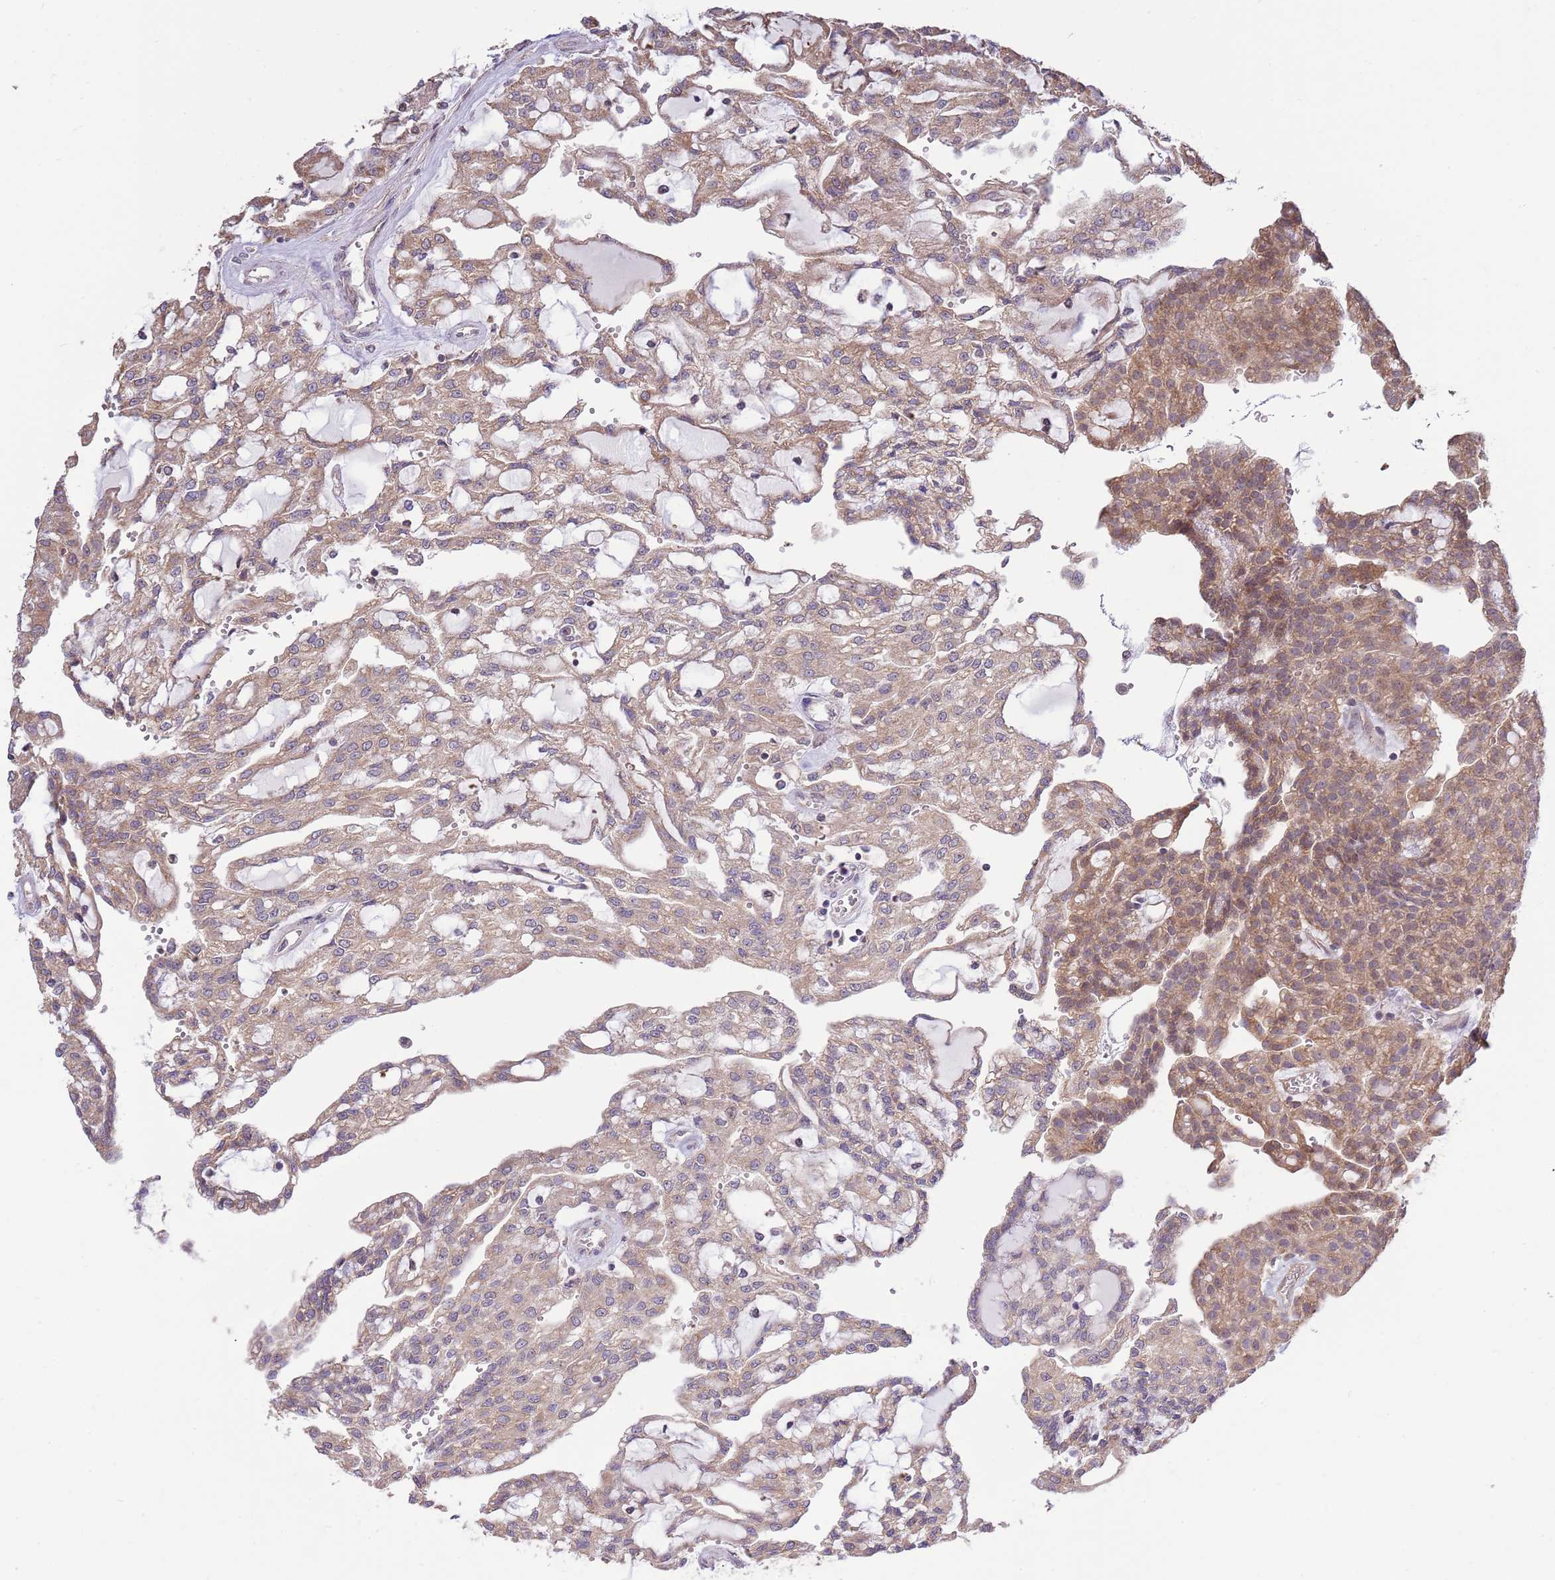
{"staining": {"intensity": "moderate", "quantity": "25%-75%", "location": "cytoplasmic/membranous"}, "tissue": "renal cancer", "cell_type": "Tumor cells", "image_type": "cancer", "snomed": [{"axis": "morphology", "description": "Adenocarcinoma, NOS"}, {"axis": "topography", "description": "Kidney"}], "caption": "Protein expression analysis of human renal cancer (adenocarcinoma) reveals moderate cytoplasmic/membranous expression in about 25%-75% of tumor cells.", "gene": "ARL2BP", "patient": {"sex": "male", "age": 63}}